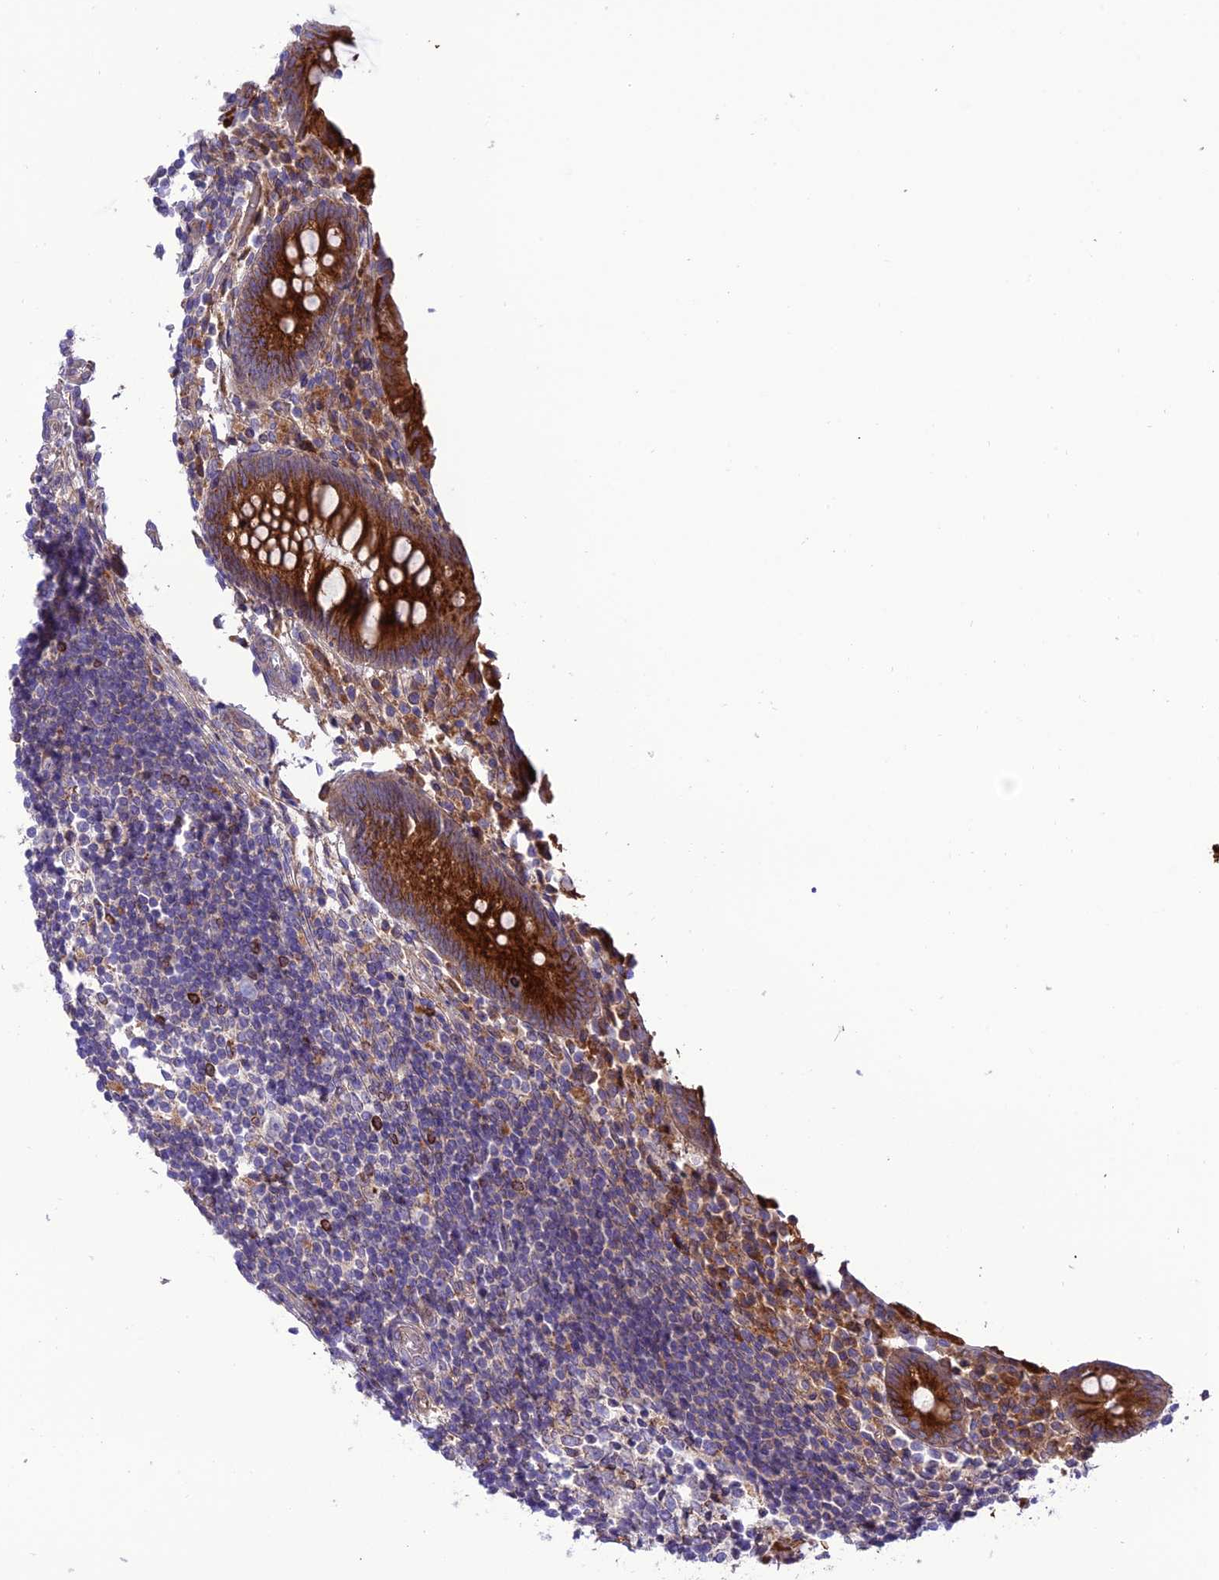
{"staining": {"intensity": "strong", "quantity": ">75%", "location": "cytoplasmic/membranous"}, "tissue": "appendix", "cell_type": "Glandular cells", "image_type": "normal", "snomed": [{"axis": "morphology", "description": "Normal tissue, NOS"}, {"axis": "topography", "description": "Appendix"}], "caption": "IHC (DAB) staining of unremarkable appendix demonstrates strong cytoplasmic/membranous protein staining in about >75% of glandular cells.", "gene": "JMY", "patient": {"sex": "female", "age": 17}}